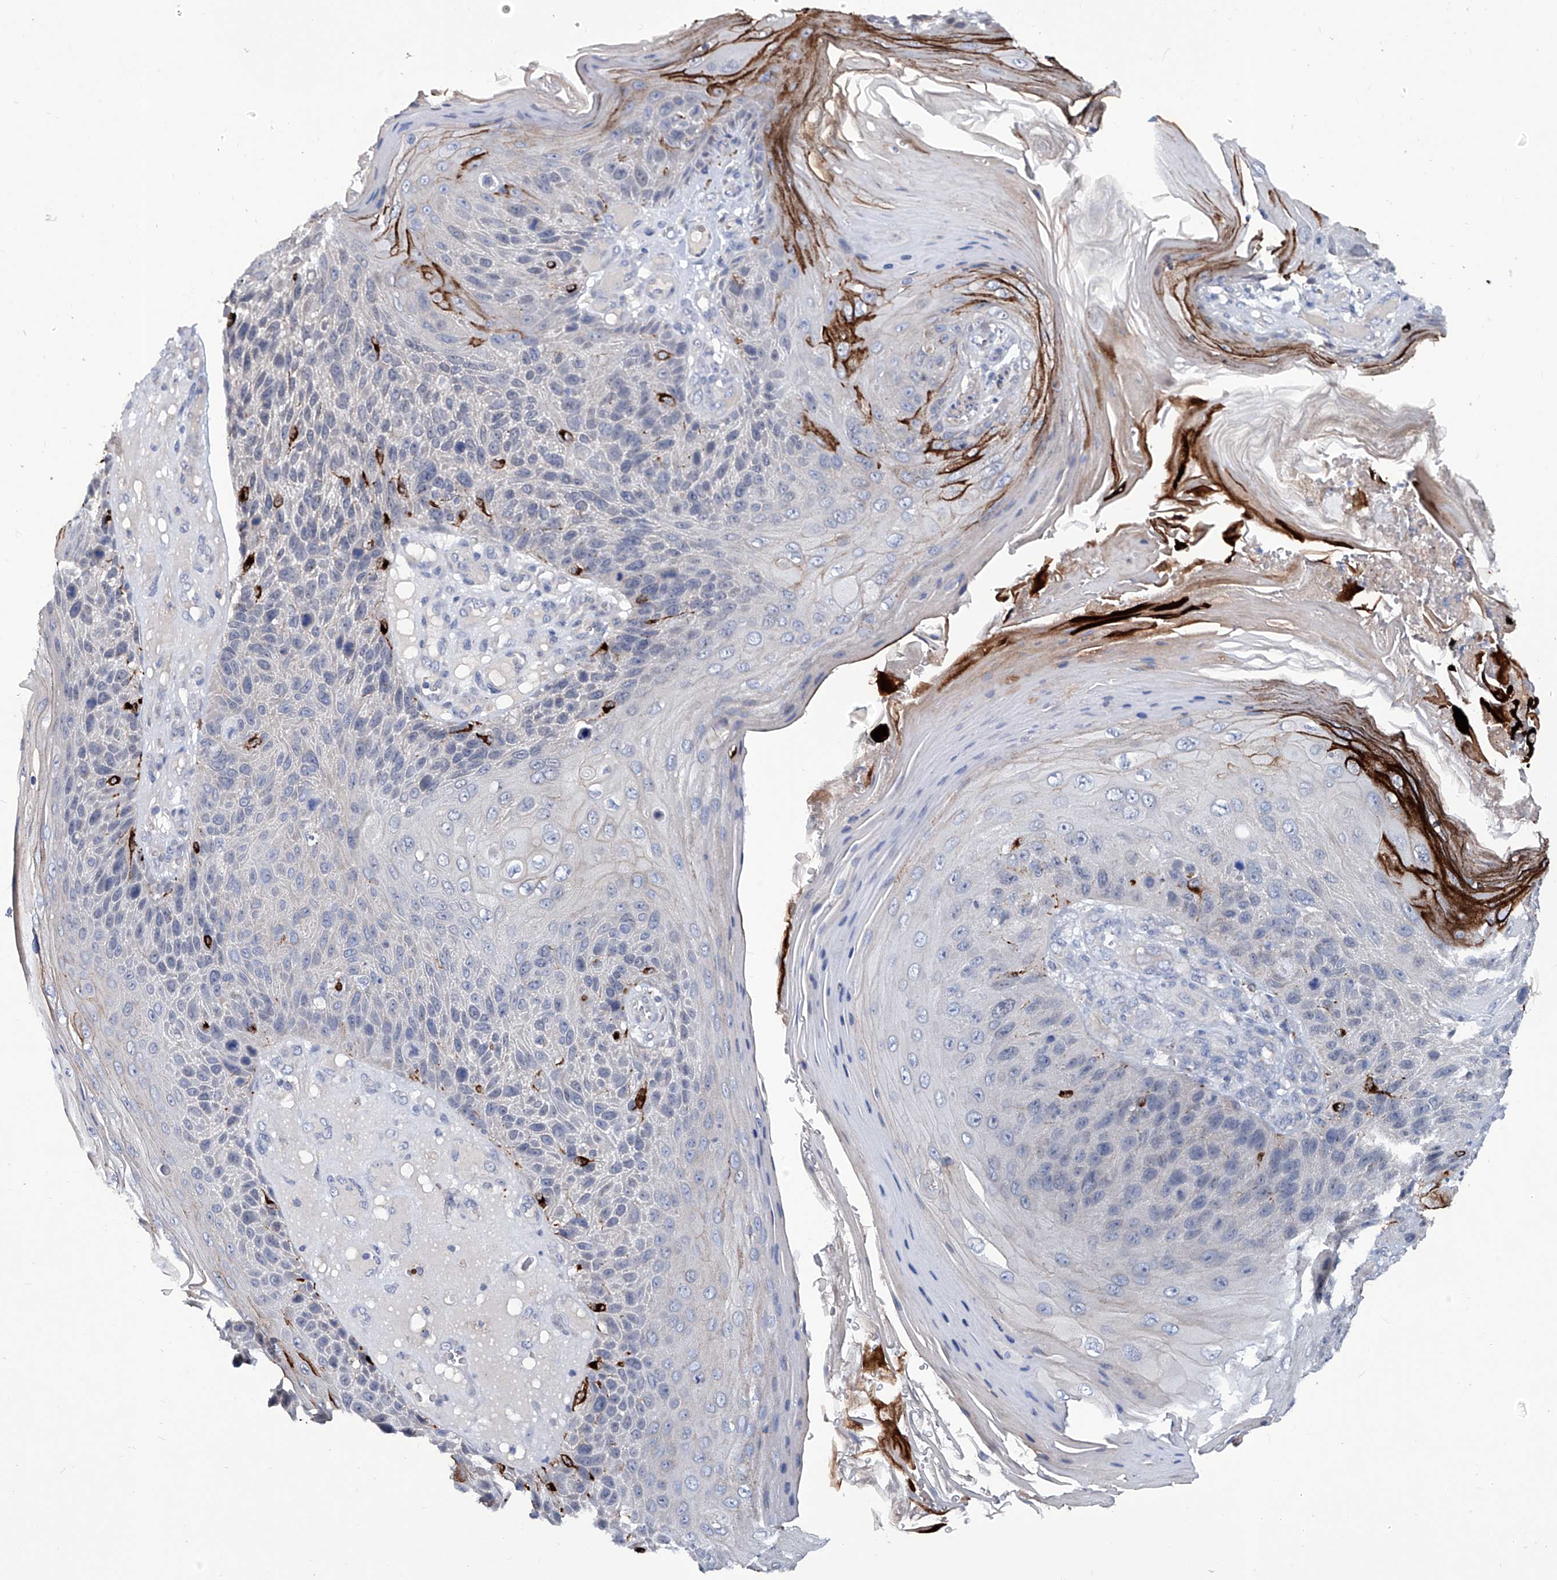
{"staining": {"intensity": "moderate", "quantity": "<25%", "location": "cytoplasmic/membranous"}, "tissue": "skin cancer", "cell_type": "Tumor cells", "image_type": "cancer", "snomed": [{"axis": "morphology", "description": "Squamous cell carcinoma, NOS"}, {"axis": "topography", "description": "Skin"}], "caption": "An image of human squamous cell carcinoma (skin) stained for a protein reveals moderate cytoplasmic/membranous brown staining in tumor cells.", "gene": "KLHL17", "patient": {"sex": "female", "age": 88}}